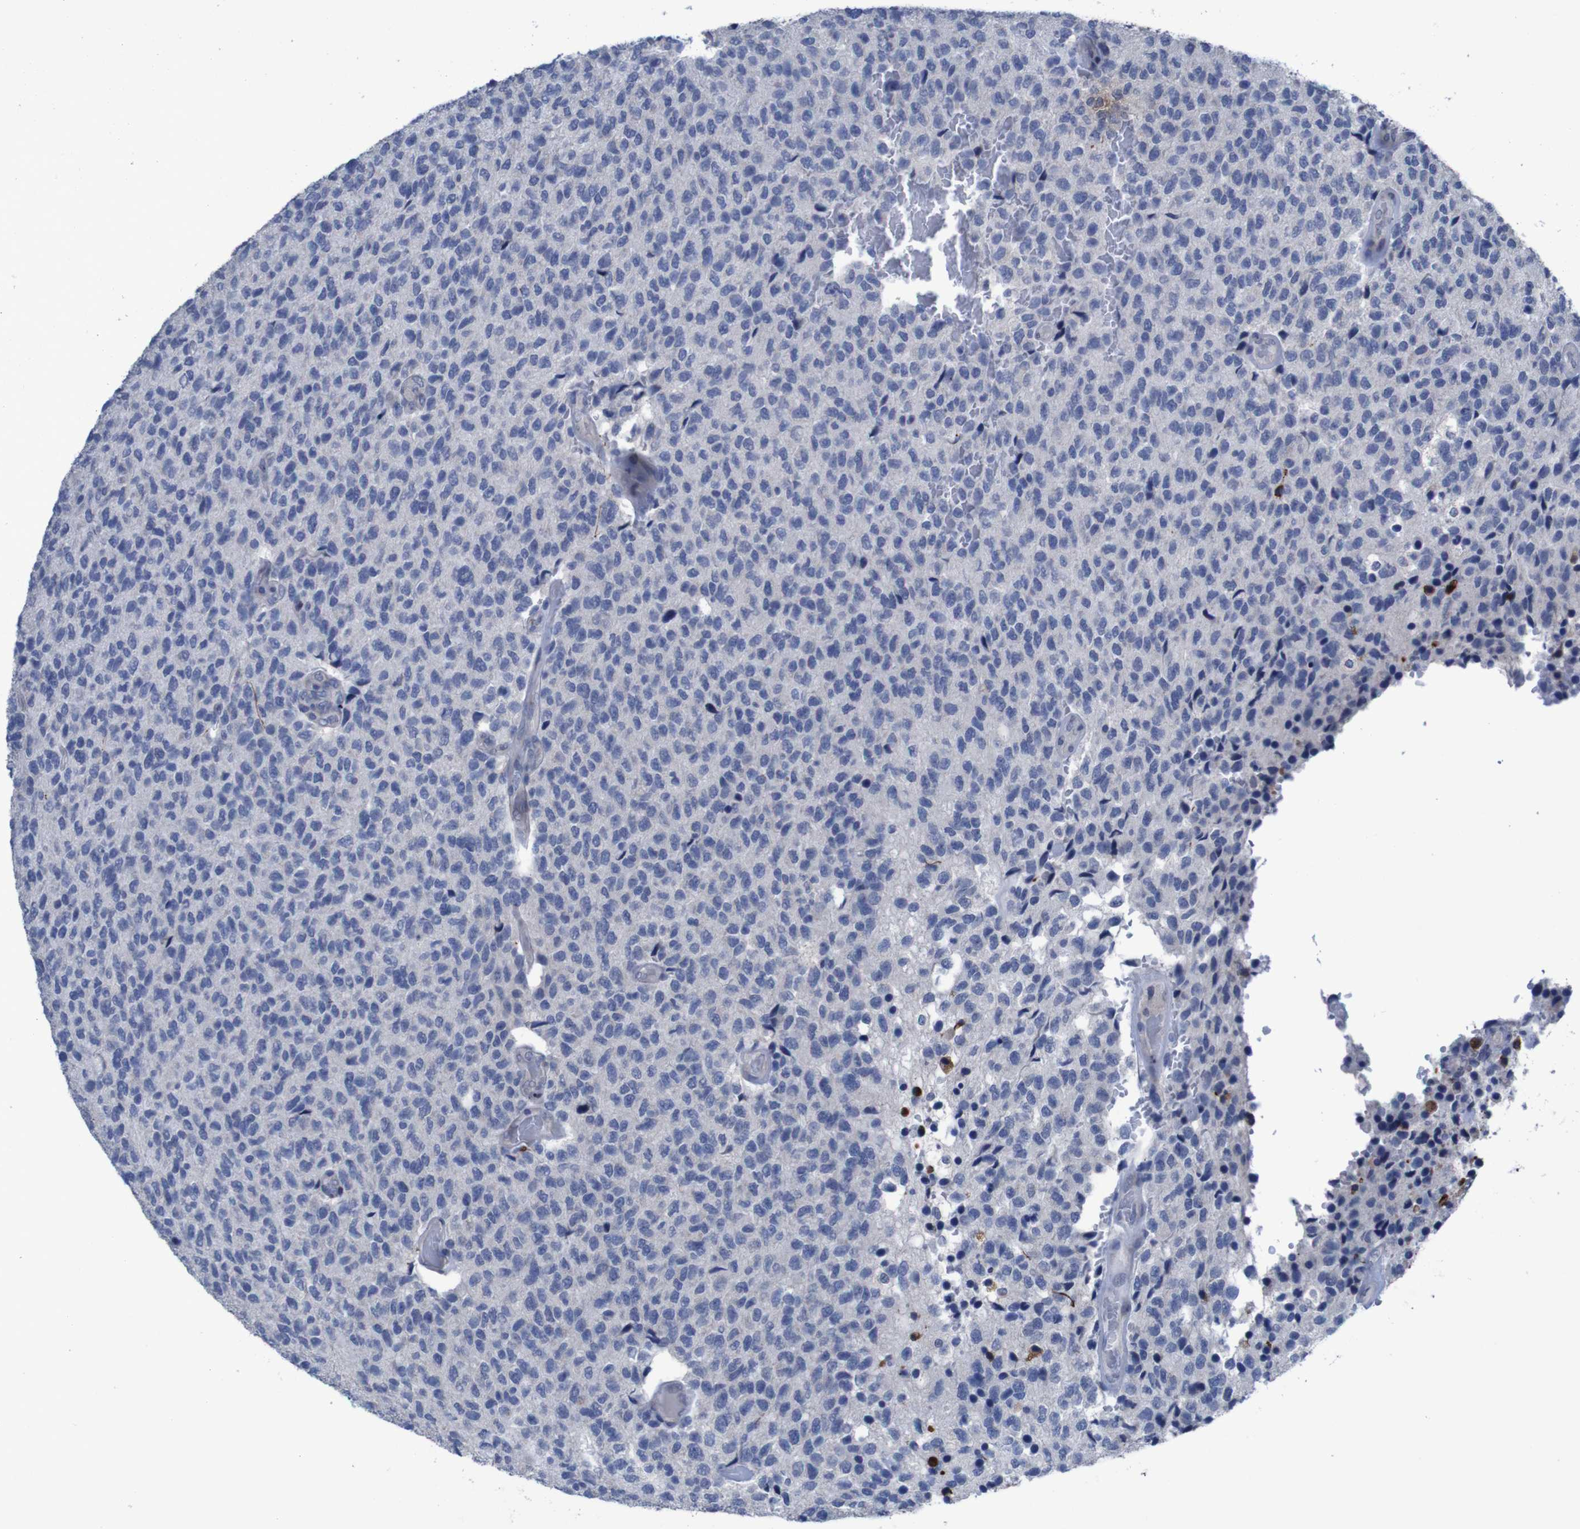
{"staining": {"intensity": "negative", "quantity": "none", "location": "none"}, "tissue": "glioma", "cell_type": "Tumor cells", "image_type": "cancer", "snomed": [{"axis": "morphology", "description": "Glioma, malignant, High grade"}, {"axis": "topography", "description": "pancreas cauda"}], "caption": "There is no significant expression in tumor cells of glioma.", "gene": "CLDN18", "patient": {"sex": "male", "age": 60}}